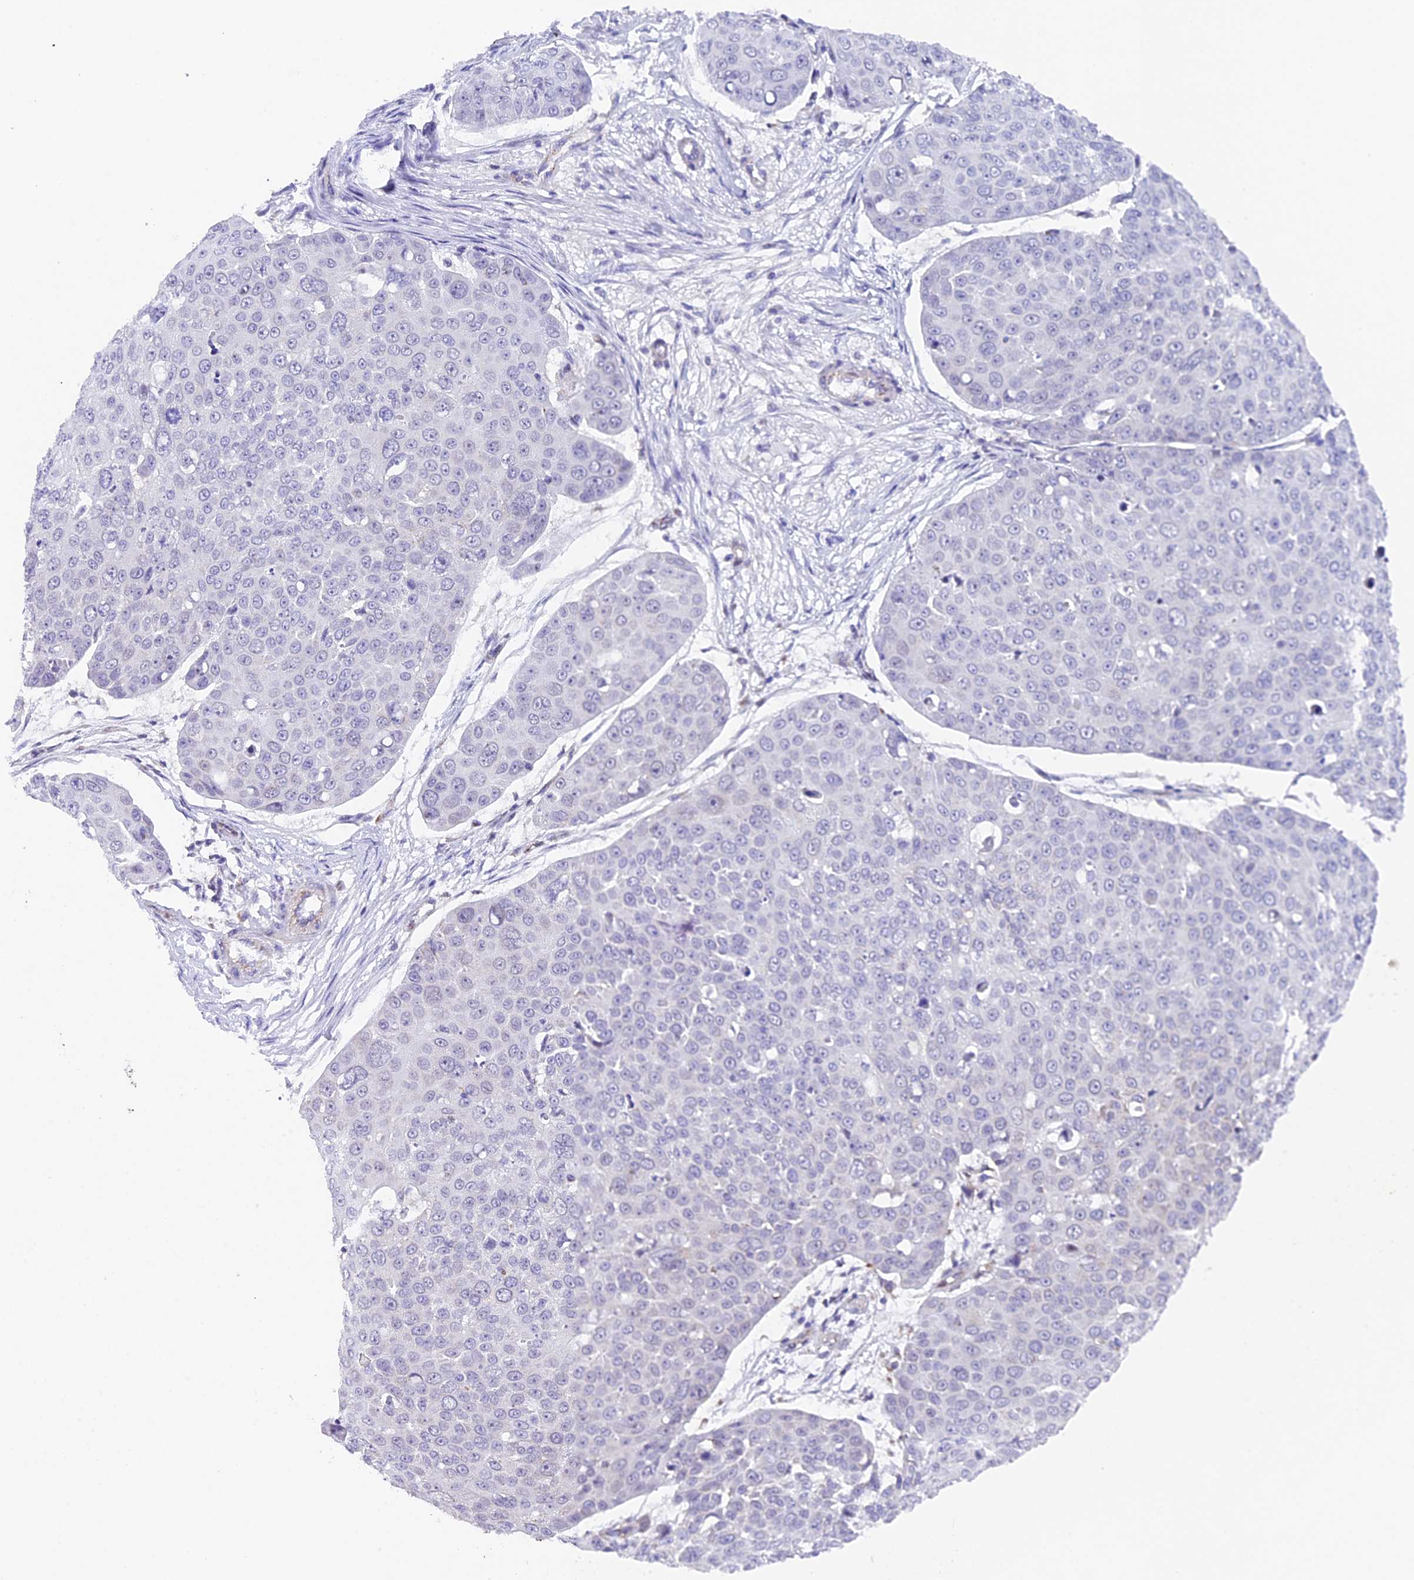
{"staining": {"intensity": "negative", "quantity": "none", "location": "none"}, "tissue": "skin cancer", "cell_type": "Tumor cells", "image_type": "cancer", "snomed": [{"axis": "morphology", "description": "Squamous cell carcinoma, NOS"}, {"axis": "topography", "description": "Skin"}], "caption": "High magnification brightfield microscopy of skin cancer stained with DAB (brown) and counterstained with hematoxylin (blue): tumor cells show no significant staining. (Immunohistochemistry, brightfield microscopy, high magnification).", "gene": "TFAM", "patient": {"sex": "male", "age": 71}}